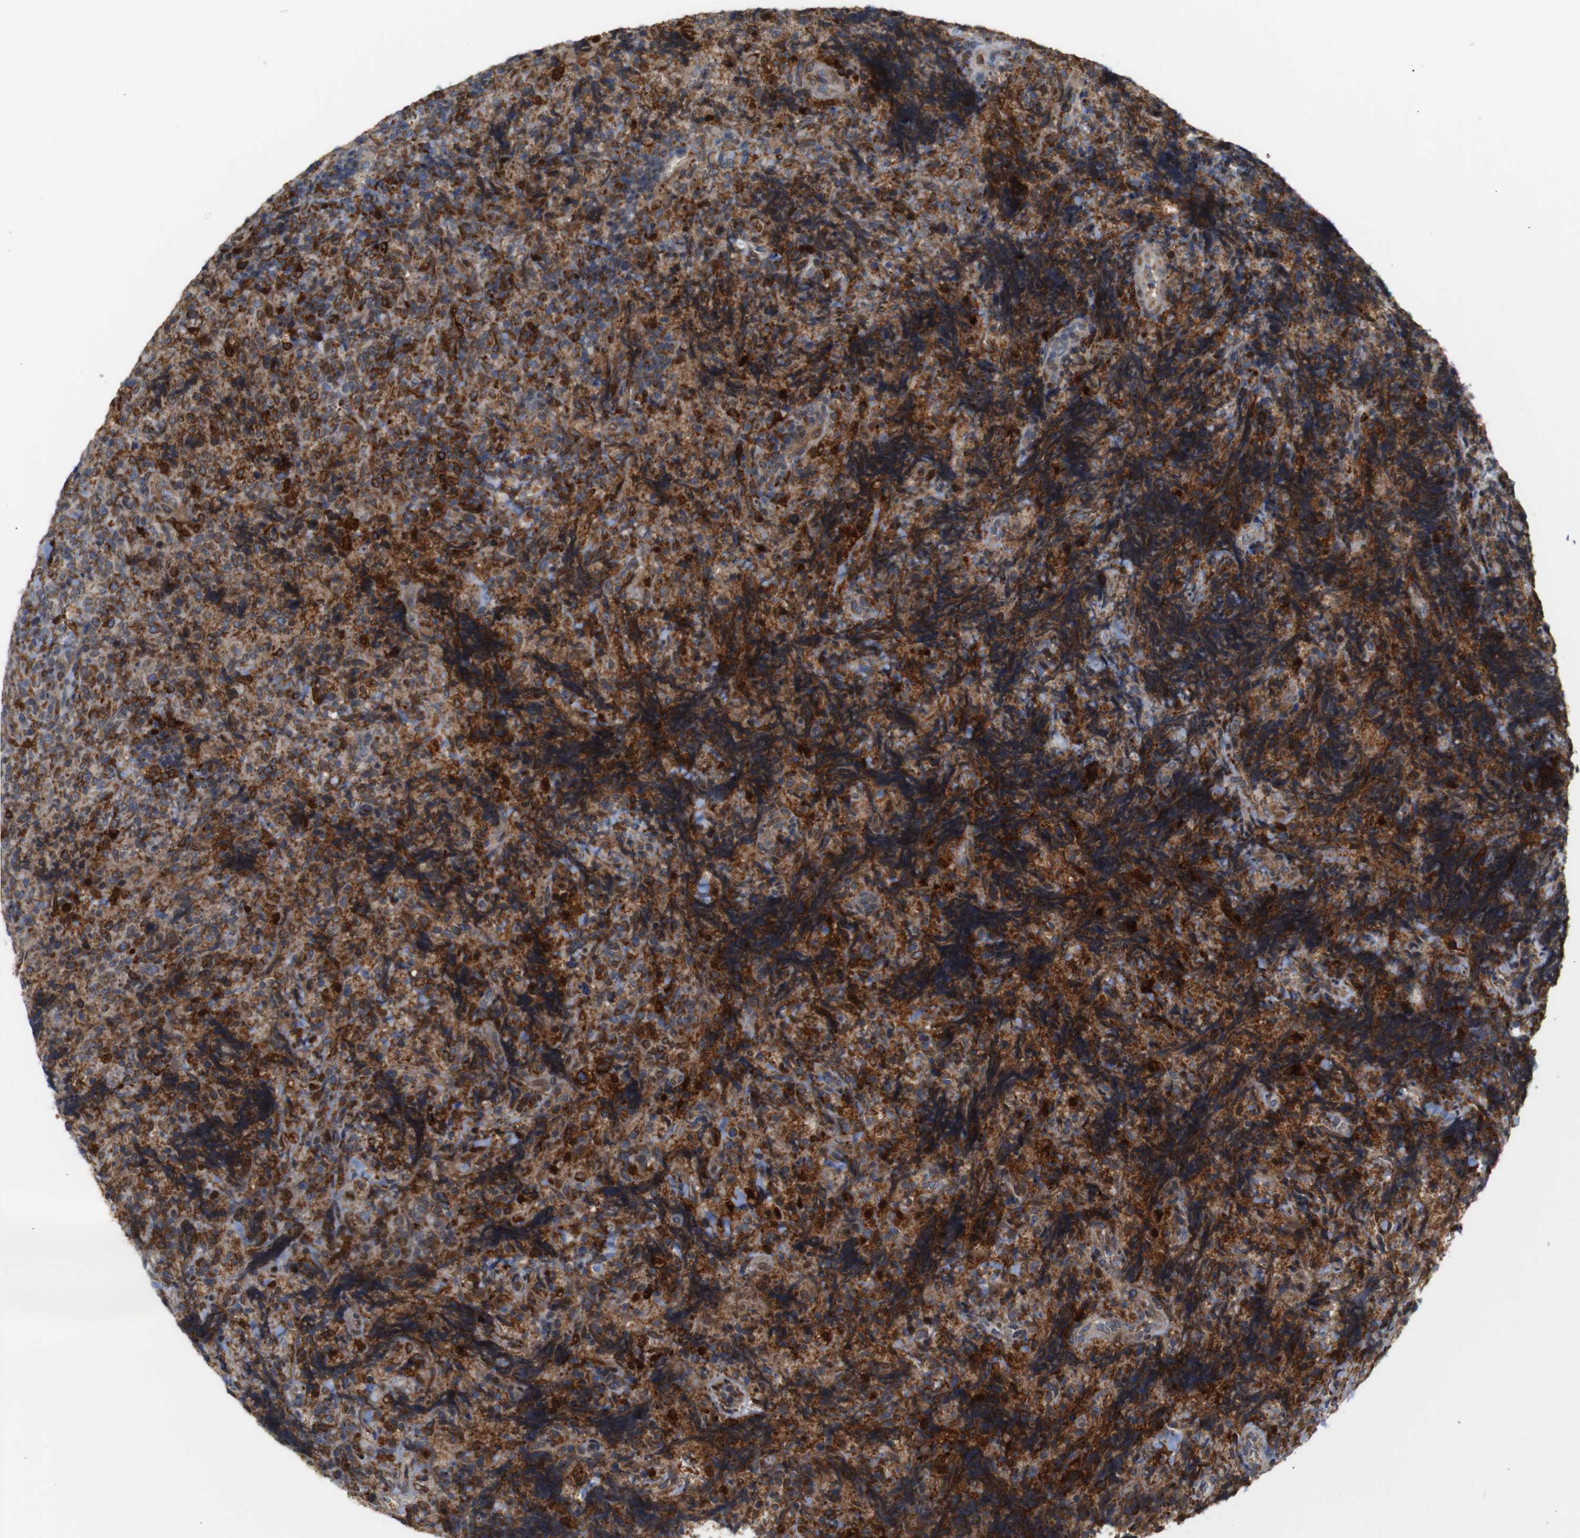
{"staining": {"intensity": "moderate", "quantity": ">75%", "location": "cytoplasmic/membranous"}, "tissue": "lymphoma", "cell_type": "Tumor cells", "image_type": "cancer", "snomed": [{"axis": "morphology", "description": "Malignant lymphoma, non-Hodgkin's type, High grade"}, {"axis": "topography", "description": "Tonsil"}], "caption": "Lymphoma stained for a protein demonstrates moderate cytoplasmic/membranous positivity in tumor cells. (DAB (3,3'-diaminobenzidine) = brown stain, brightfield microscopy at high magnification).", "gene": "PTPN1", "patient": {"sex": "female", "age": 36}}